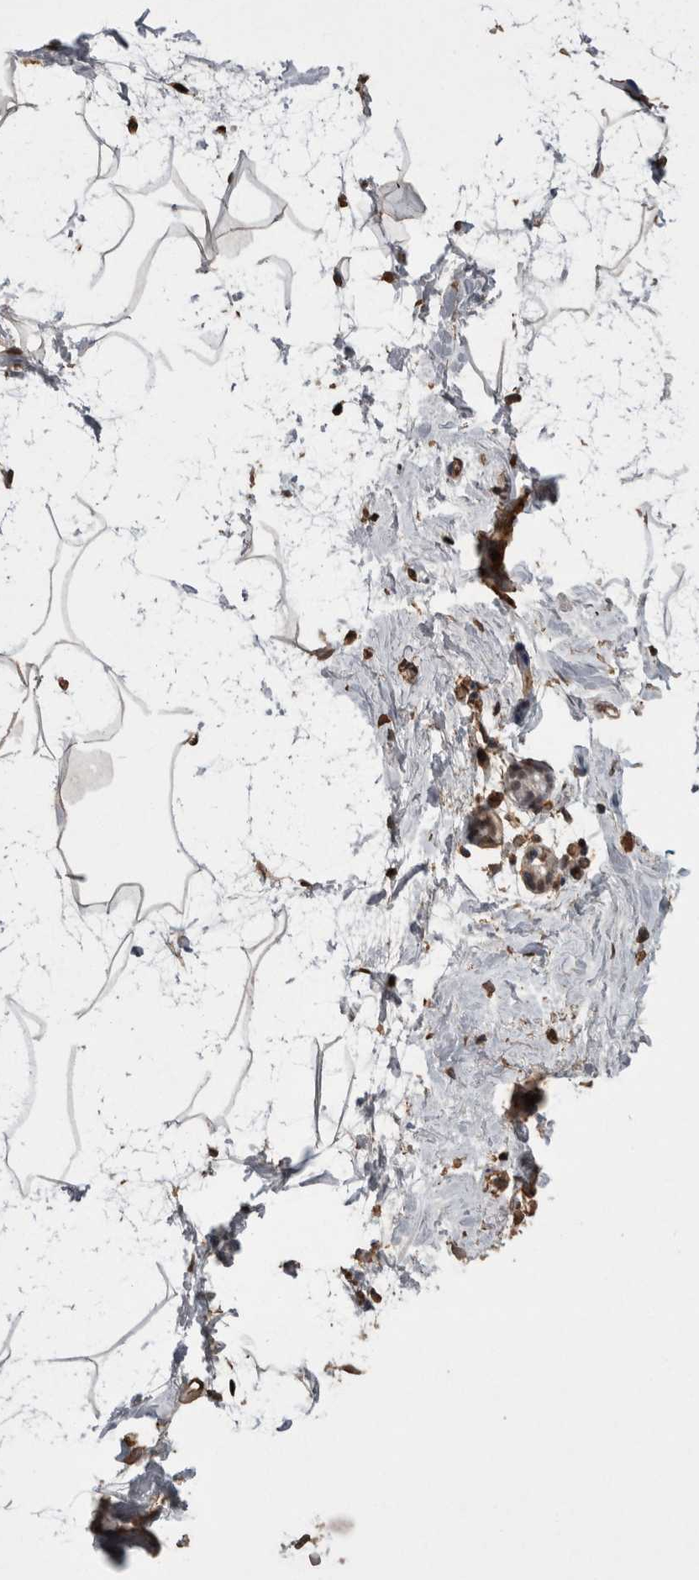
{"staining": {"intensity": "moderate", "quantity": "<25%", "location": "cytoplasmic/membranous,nuclear"}, "tissue": "breast", "cell_type": "Adipocytes", "image_type": "normal", "snomed": [{"axis": "morphology", "description": "Normal tissue, NOS"}, {"axis": "topography", "description": "Breast"}], "caption": "The micrograph reveals immunohistochemical staining of unremarkable breast. There is moderate cytoplasmic/membranous,nuclear positivity is identified in about <25% of adipocytes. The staining was performed using DAB (3,3'-diaminobenzidine), with brown indicating positive protein expression. Nuclei are stained blue with hematoxylin.", "gene": "LXN", "patient": {"sex": "female", "age": 62}}